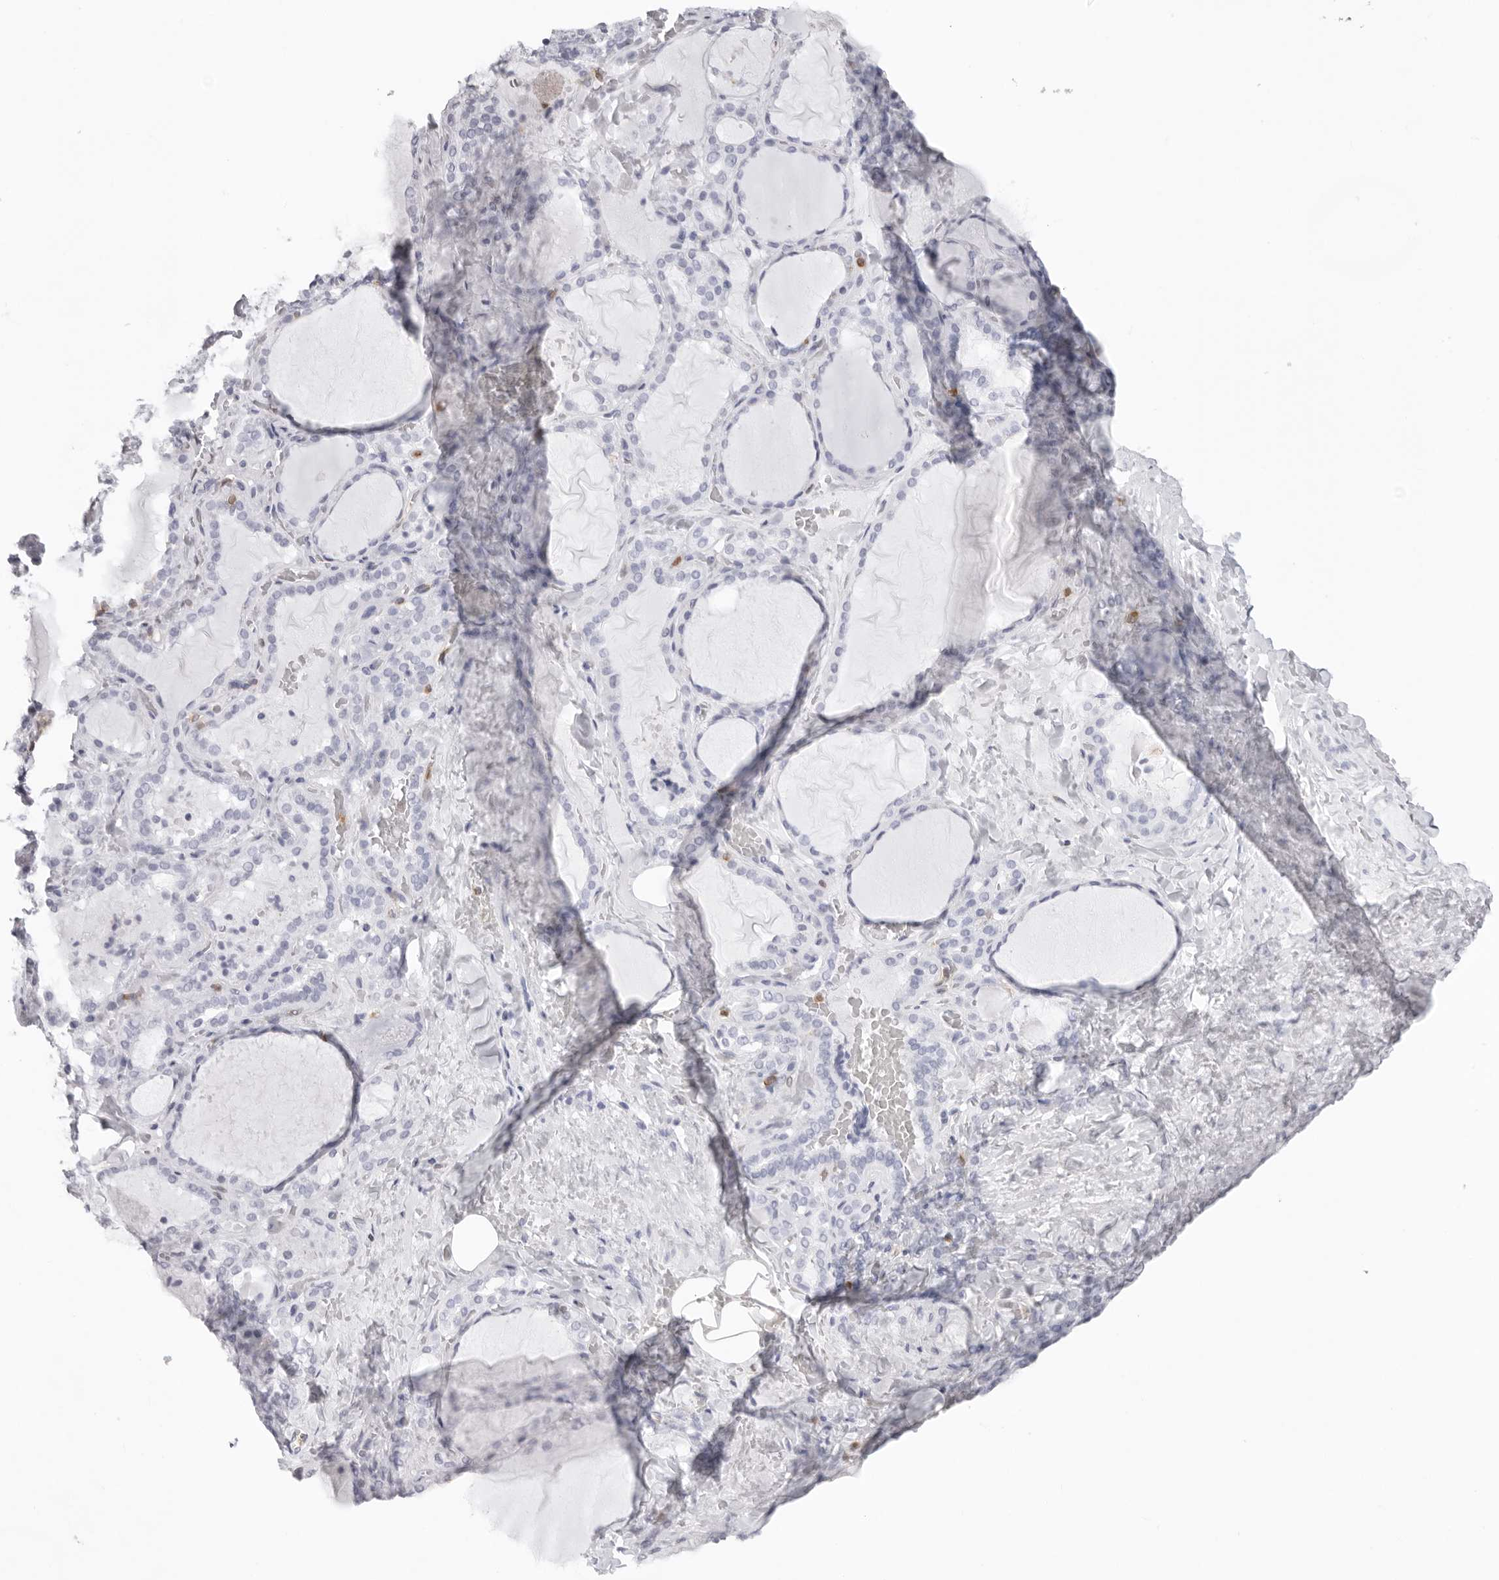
{"staining": {"intensity": "negative", "quantity": "none", "location": "none"}, "tissue": "thyroid gland", "cell_type": "Glandular cells", "image_type": "normal", "snomed": [{"axis": "morphology", "description": "Normal tissue, NOS"}, {"axis": "topography", "description": "Thyroid gland"}], "caption": "The immunohistochemistry (IHC) micrograph has no significant expression in glandular cells of thyroid gland.", "gene": "FMNL1", "patient": {"sex": "female", "age": 22}}